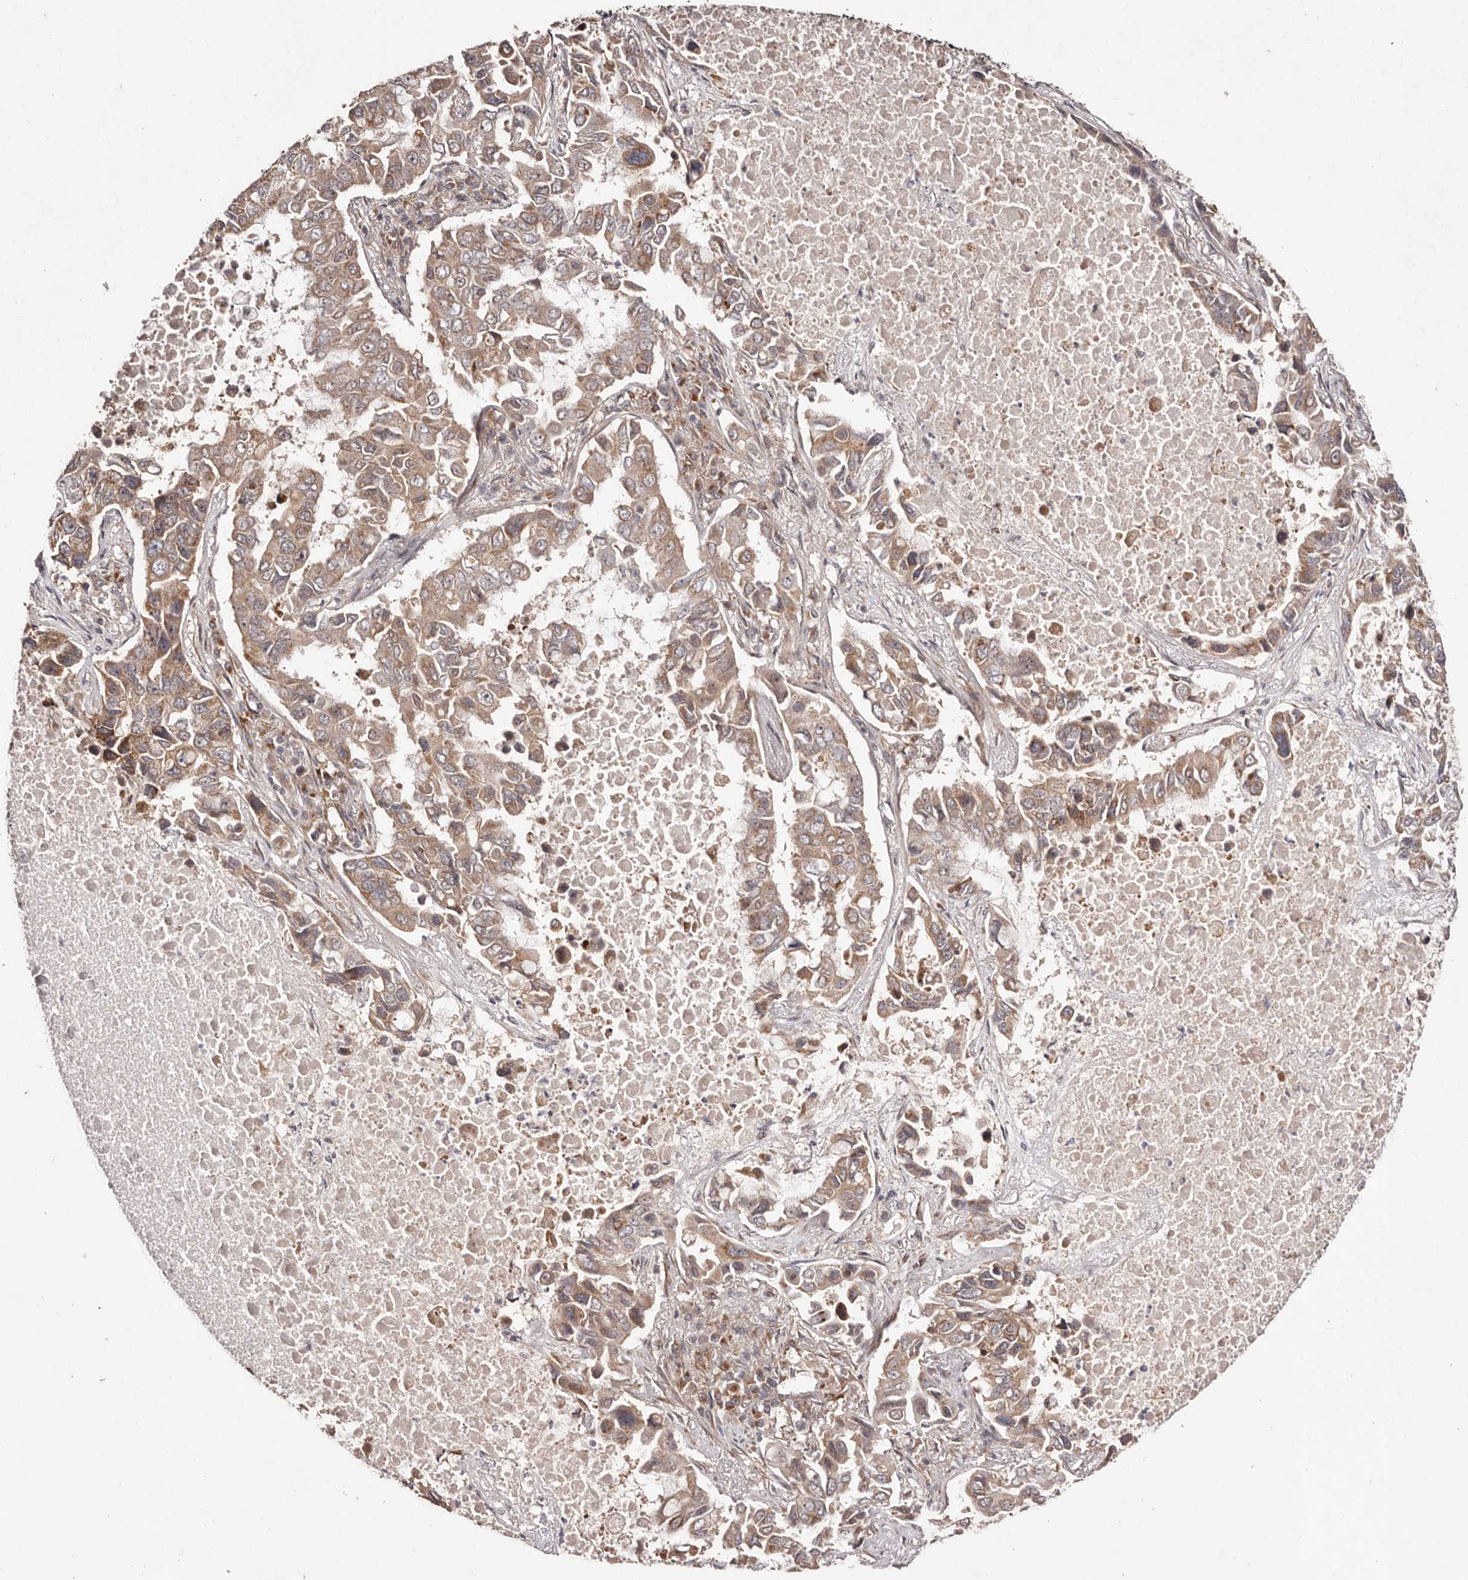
{"staining": {"intensity": "weak", "quantity": ">75%", "location": "cytoplasmic/membranous"}, "tissue": "lung cancer", "cell_type": "Tumor cells", "image_type": "cancer", "snomed": [{"axis": "morphology", "description": "Adenocarcinoma, NOS"}, {"axis": "topography", "description": "Lung"}], "caption": "DAB (3,3'-diaminobenzidine) immunohistochemical staining of human lung adenocarcinoma reveals weak cytoplasmic/membranous protein staining in approximately >75% of tumor cells. Nuclei are stained in blue.", "gene": "EGR3", "patient": {"sex": "male", "age": 64}}